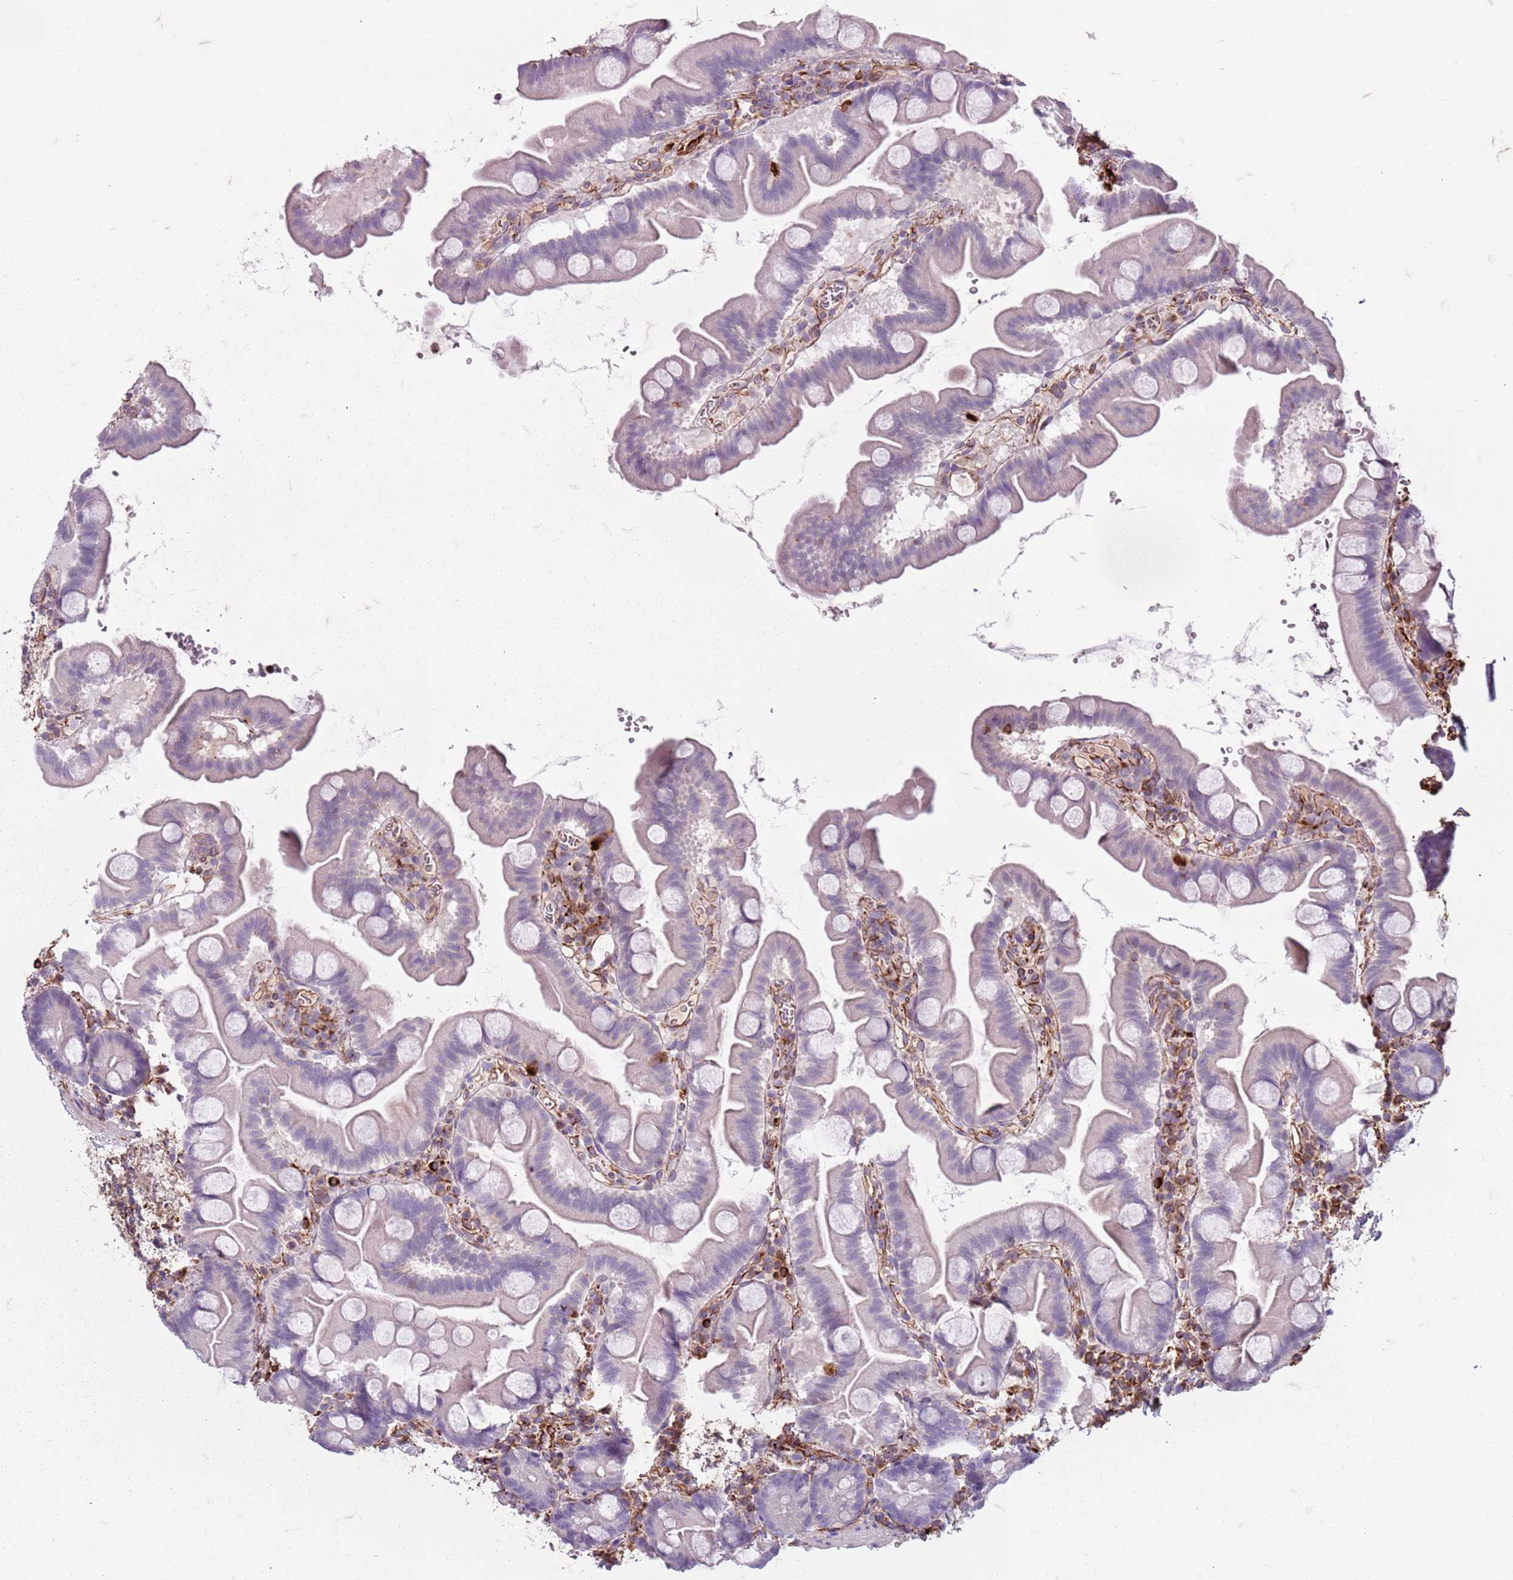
{"staining": {"intensity": "negative", "quantity": "none", "location": "none"}, "tissue": "small intestine", "cell_type": "Glandular cells", "image_type": "normal", "snomed": [{"axis": "morphology", "description": "Normal tissue, NOS"}, {"axis": "topography", "description": "Small intestine"}], "caption": "This image is of benign small intestine stained with IHC to label a protein in brown with the nuclei are counter-stained blue. There is no positivity in glandular cells.", "gene": "TAS2R38", "patient": {"sex": "female", "age": 68}}